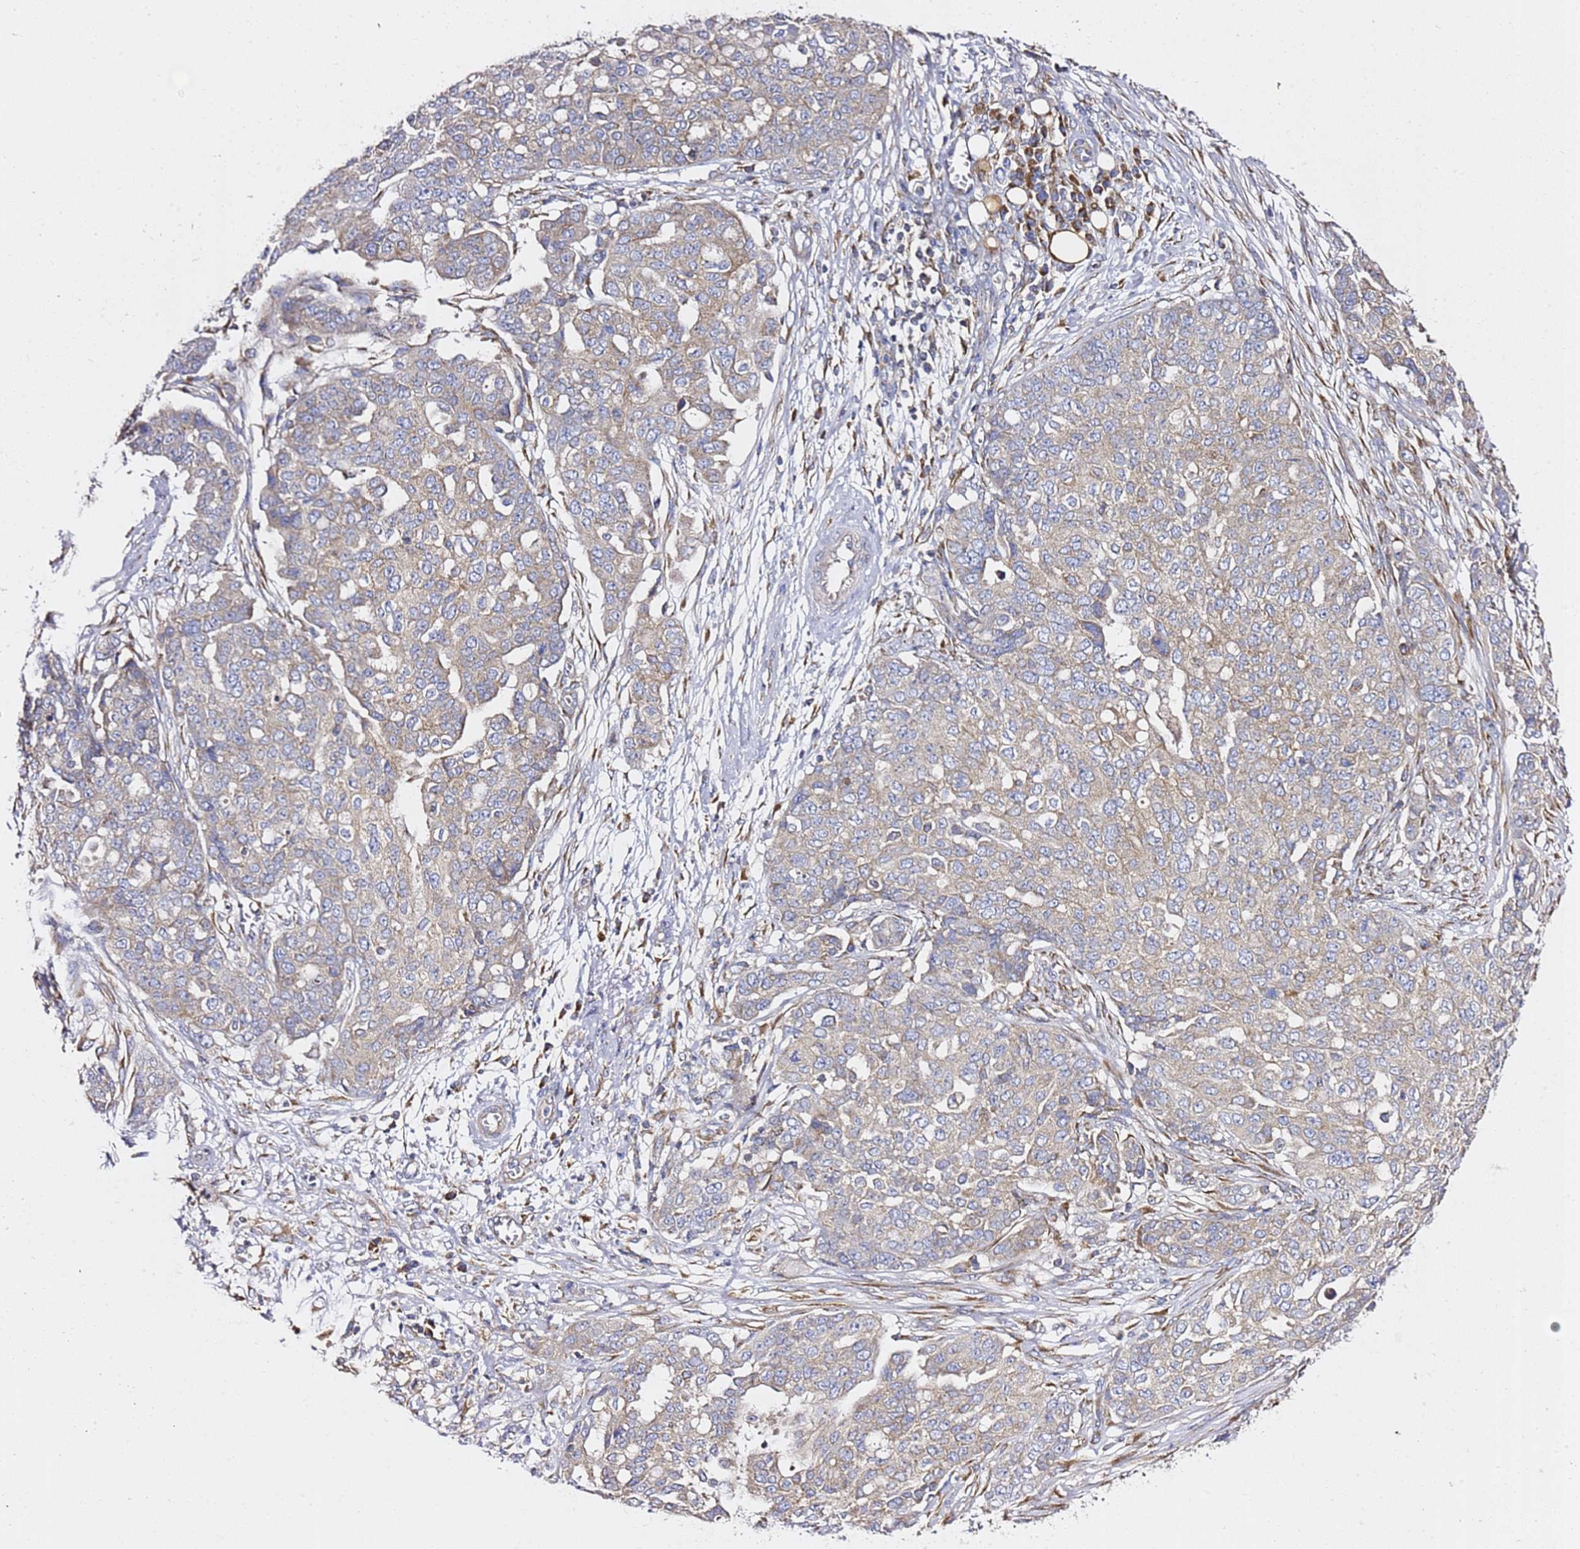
{"staining": {"intensity": "weak", "quantity": "<25%", "location": "cytoplasmic/membranous"}, "tissue": "ovarian cancer", "cell_type": "Tumor cells", "image_type": "cancer", "snomed": [{"axis": "morphology", "description": "Cystadenocarcinoma, serous, NOS"}, {"axis": "topography", "description": "Soft tissue"}, {"axis": "topography", "description": "Ovary"}], "caption": "An image of serous cystadenocarcinoma (ovarian) stained for a protein reveals no brown staining in tumor cells.", "gene": "C19orf12", "patient": {"sex": "female", "age": 57}}